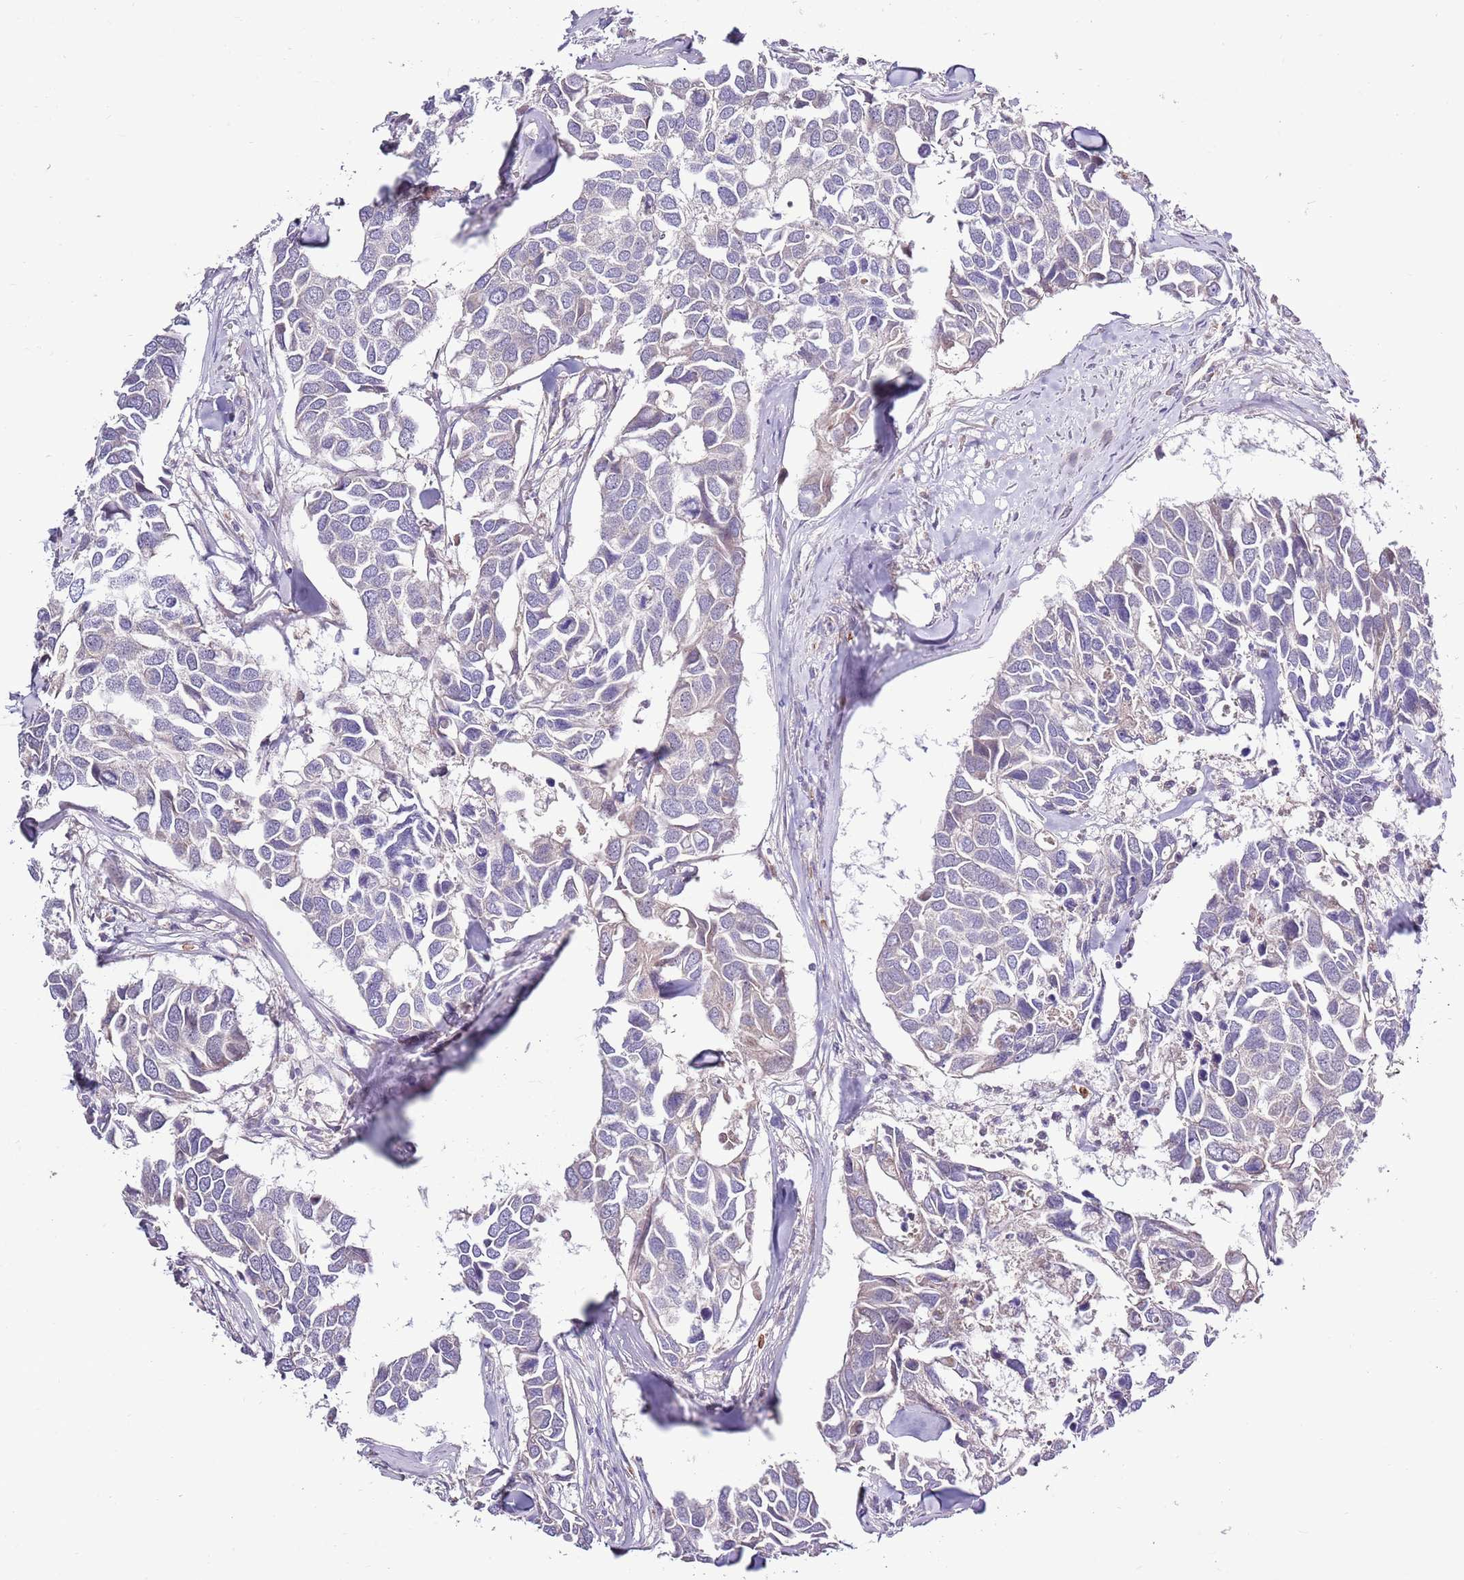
{"staining": {"intensity": "negative", "quantity": "none", "location": "none"}, "tissue": "breast cancer", "cell_type": "Tumor cells", "image_type": "cancer", "snomed": [{"axis": "morphology", "description": "Duct carcinoma"}, {"axis": "topography", "description": "Breast"}], "caption": "Tumor cells are negative for protein expression in human breast invasive ductal carcinoma.", "gene": "SMG1", "patient": {"sex": "female", "age": 83}}